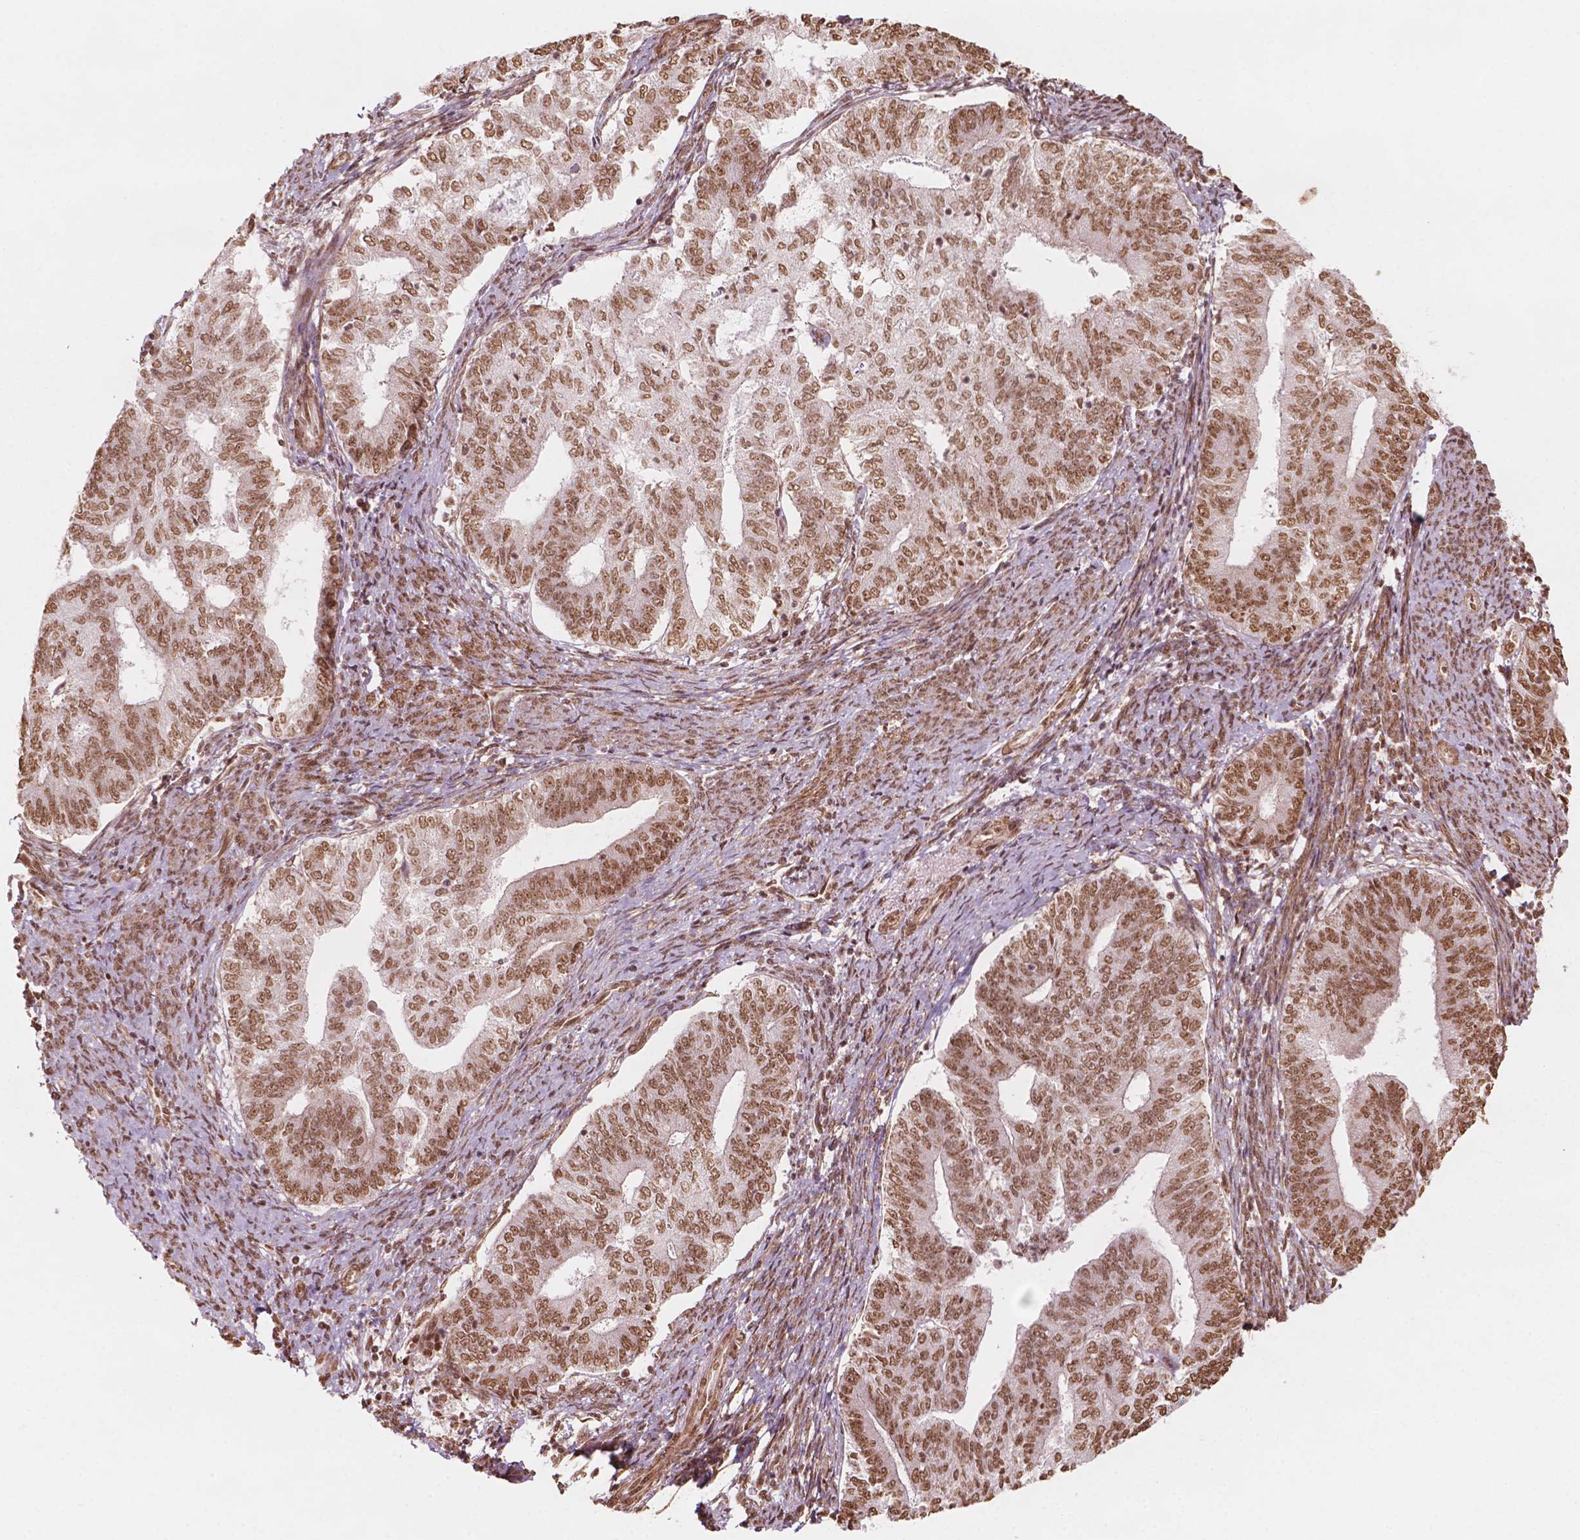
{"staining": {"intensity": "moderate", "quantity": ">75%", "location": "nuclear"}, "tissue": "endometrial cancer", "cell_type": "Tumor cells", "image_type": "cancer", "snomed": [{"axis": "morphology", "description": "Adenocarcinoma, NOS"}, {"axis": "topography", "description": "Endometrium"}], "caption": "Immunohistochemical staining of endometrial cancer reveals medium levels of moderate nuclear positivity in approximately >75% of tumor cells.", "gene": "GTF3C5", "patient": {"sex": "female", "age": 65}}